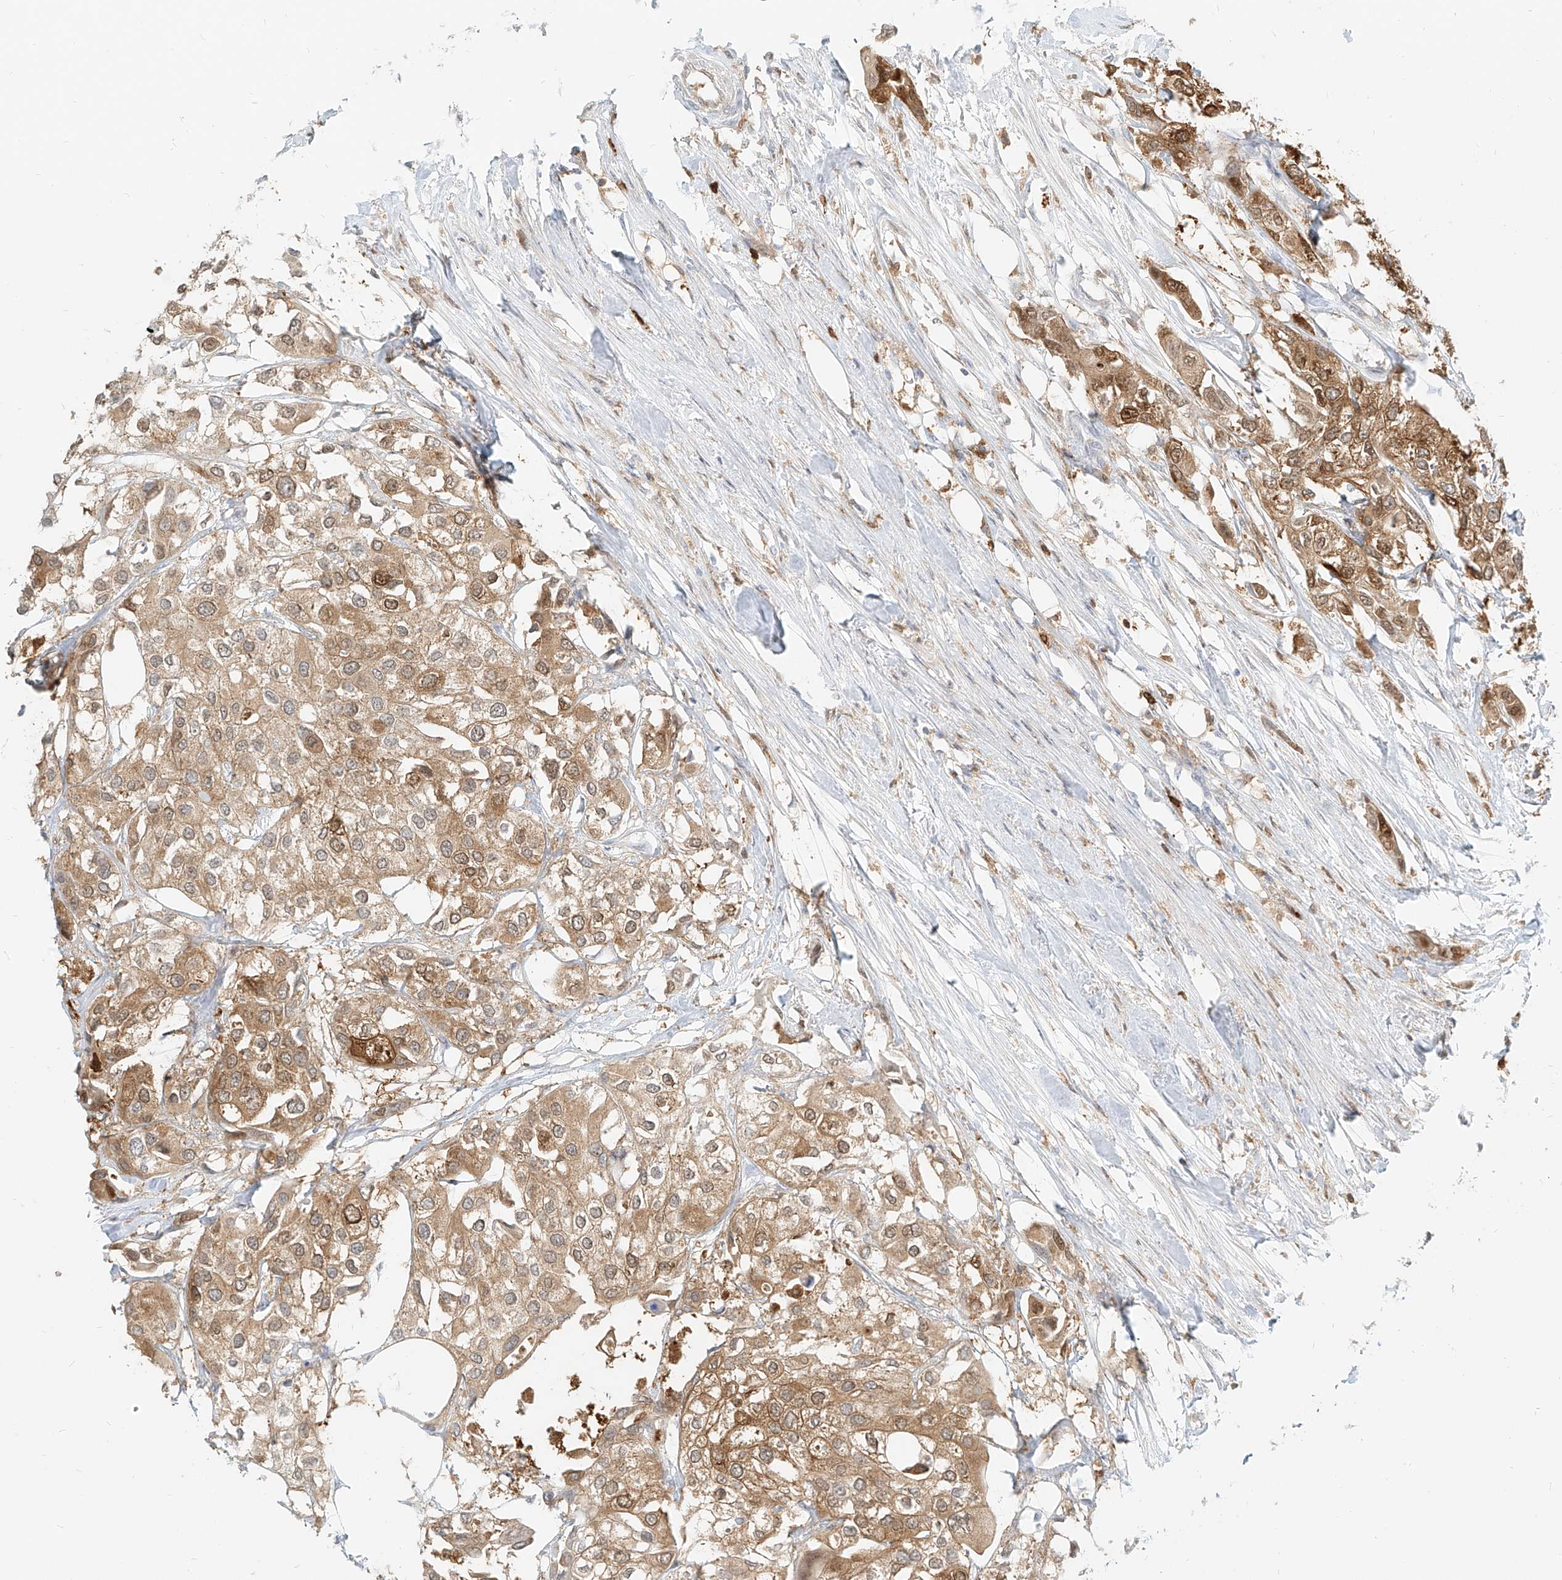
{"staining": {"intensity": "moderate", "quantity": ">75%", "location": "cytoplasmic/membranous"}, "tissue": "urothelial cancer", "cell_type": "Tumor cells", "image_type": "cancer", "snomed": [{"axis": "morphology", "description": "Urothelial carcinoma, High grade"}, {"axis": "topography", "description": "Urinary bladder"}], "caption": "Brown immunohistochemical staining in human urothelial carcinoma (high-grade) shows moderate cytoplasmic/membranous staining in about >75% of tumor cells. The staining is performed using DAB brown chromogen to label protein expression. The nuclei are counter-stained blue using hematoxylin.", "gene": "PGD", "patient": {"sex": "male", "age": 64}}